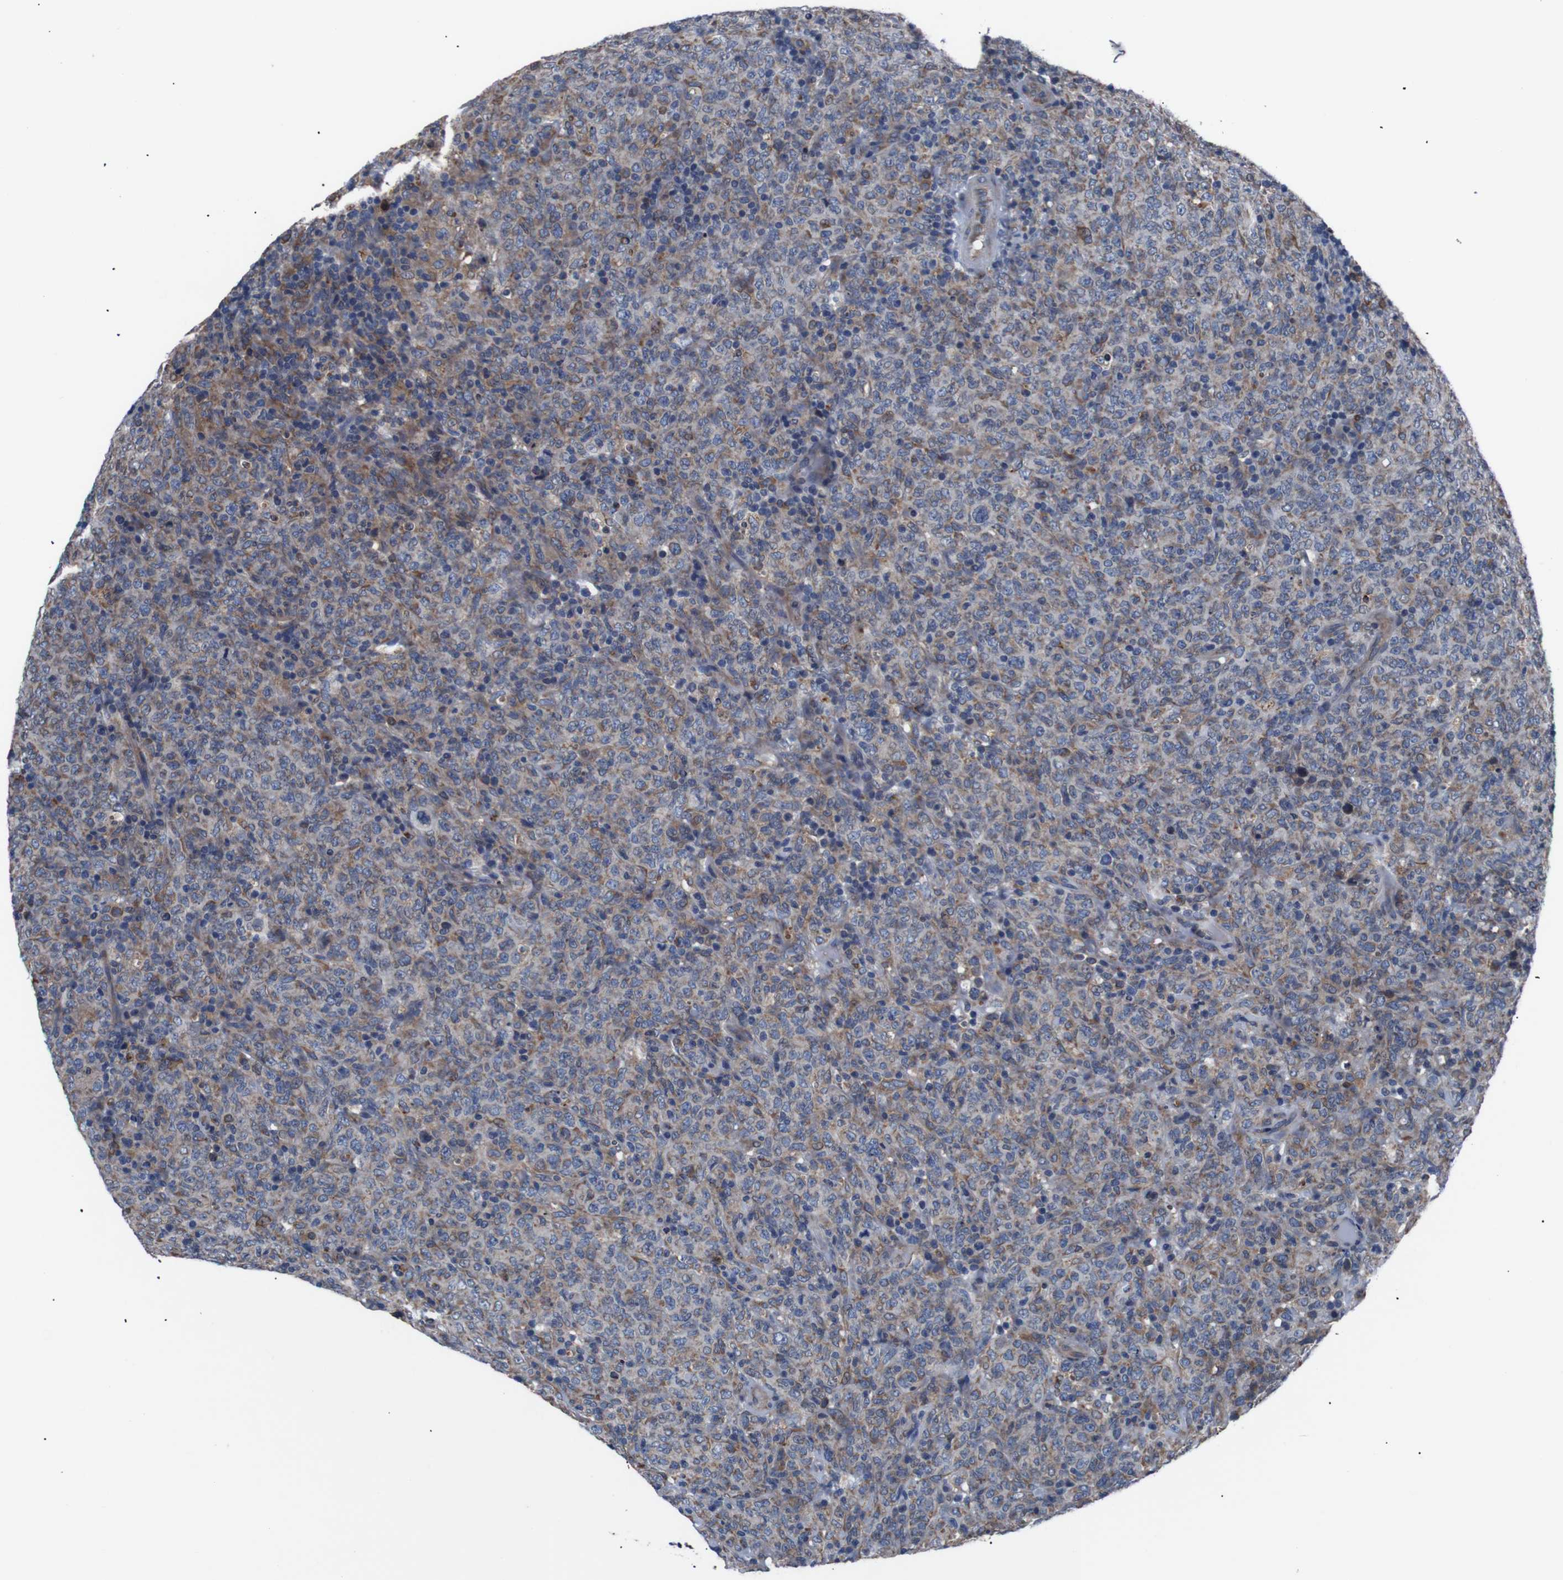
{"staining": {"intensity": "moderate", "quantity": ">75%", "location": "cytoplasmic/membranous"}, "tissue": "lymphoma", "cell_type": "Tumor cells", "image_type": "cancer", "snomed": [{"axis": "morphology", "description": "Malignant lymphoma, non-Hodgkin's type, High grade"}, {"axis": "topography", "description": "Tonsil"}], "caption": "Tumor cells reveal medium levels of moderate cytoplasmic/membranous expression in approximately >75% of cells in lymphoma.", "gene": "SIGMAR1", "patient": {"sex": "female", "age": 36}}